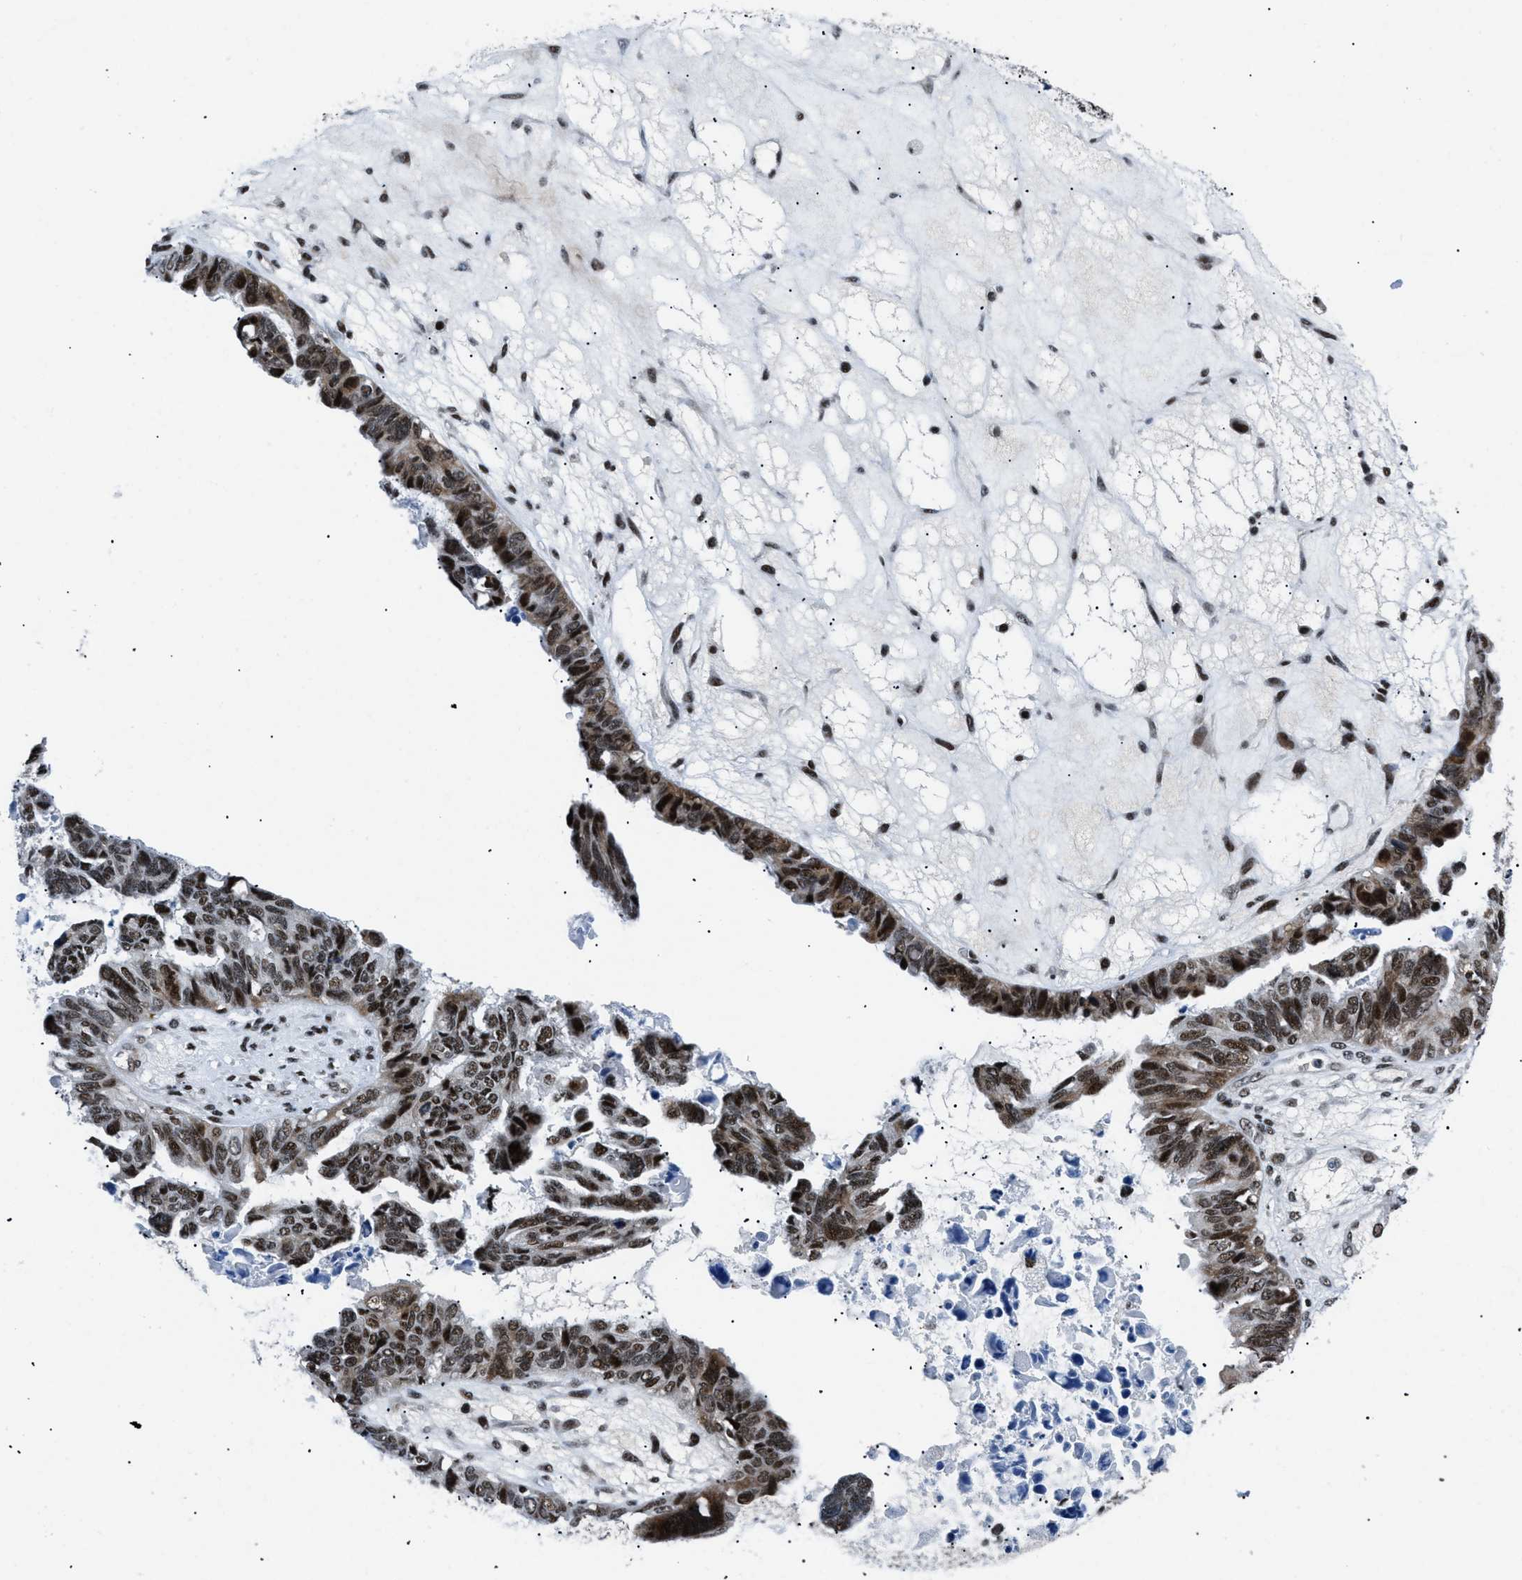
{"staining": {"intensity": "strong", "quantity": ">75%", "location": "nuclear"}, "tissue": "ovarian cancer", "cell_type": "Tumor cells", "image_type": "cancer", "snomed": [{"axis": "morphology", "description": "Cystadenocarcinoma, serous, NOS"}, {"axis": "topography", "description": "Ovary"}], "caption": "Immunohistochemical staining of serous cystadenocarcinoma (ovarian) demonstrates high levels of strong nuclear protein staining in about >75% of tumor cells. The staining is performed using DAB brown chromogen to label protein expression. The nuclei are counter-stained blue using hematoxylin.", "gene": "SMARCB1", "patient": {"sex": "female", "age": 79}}